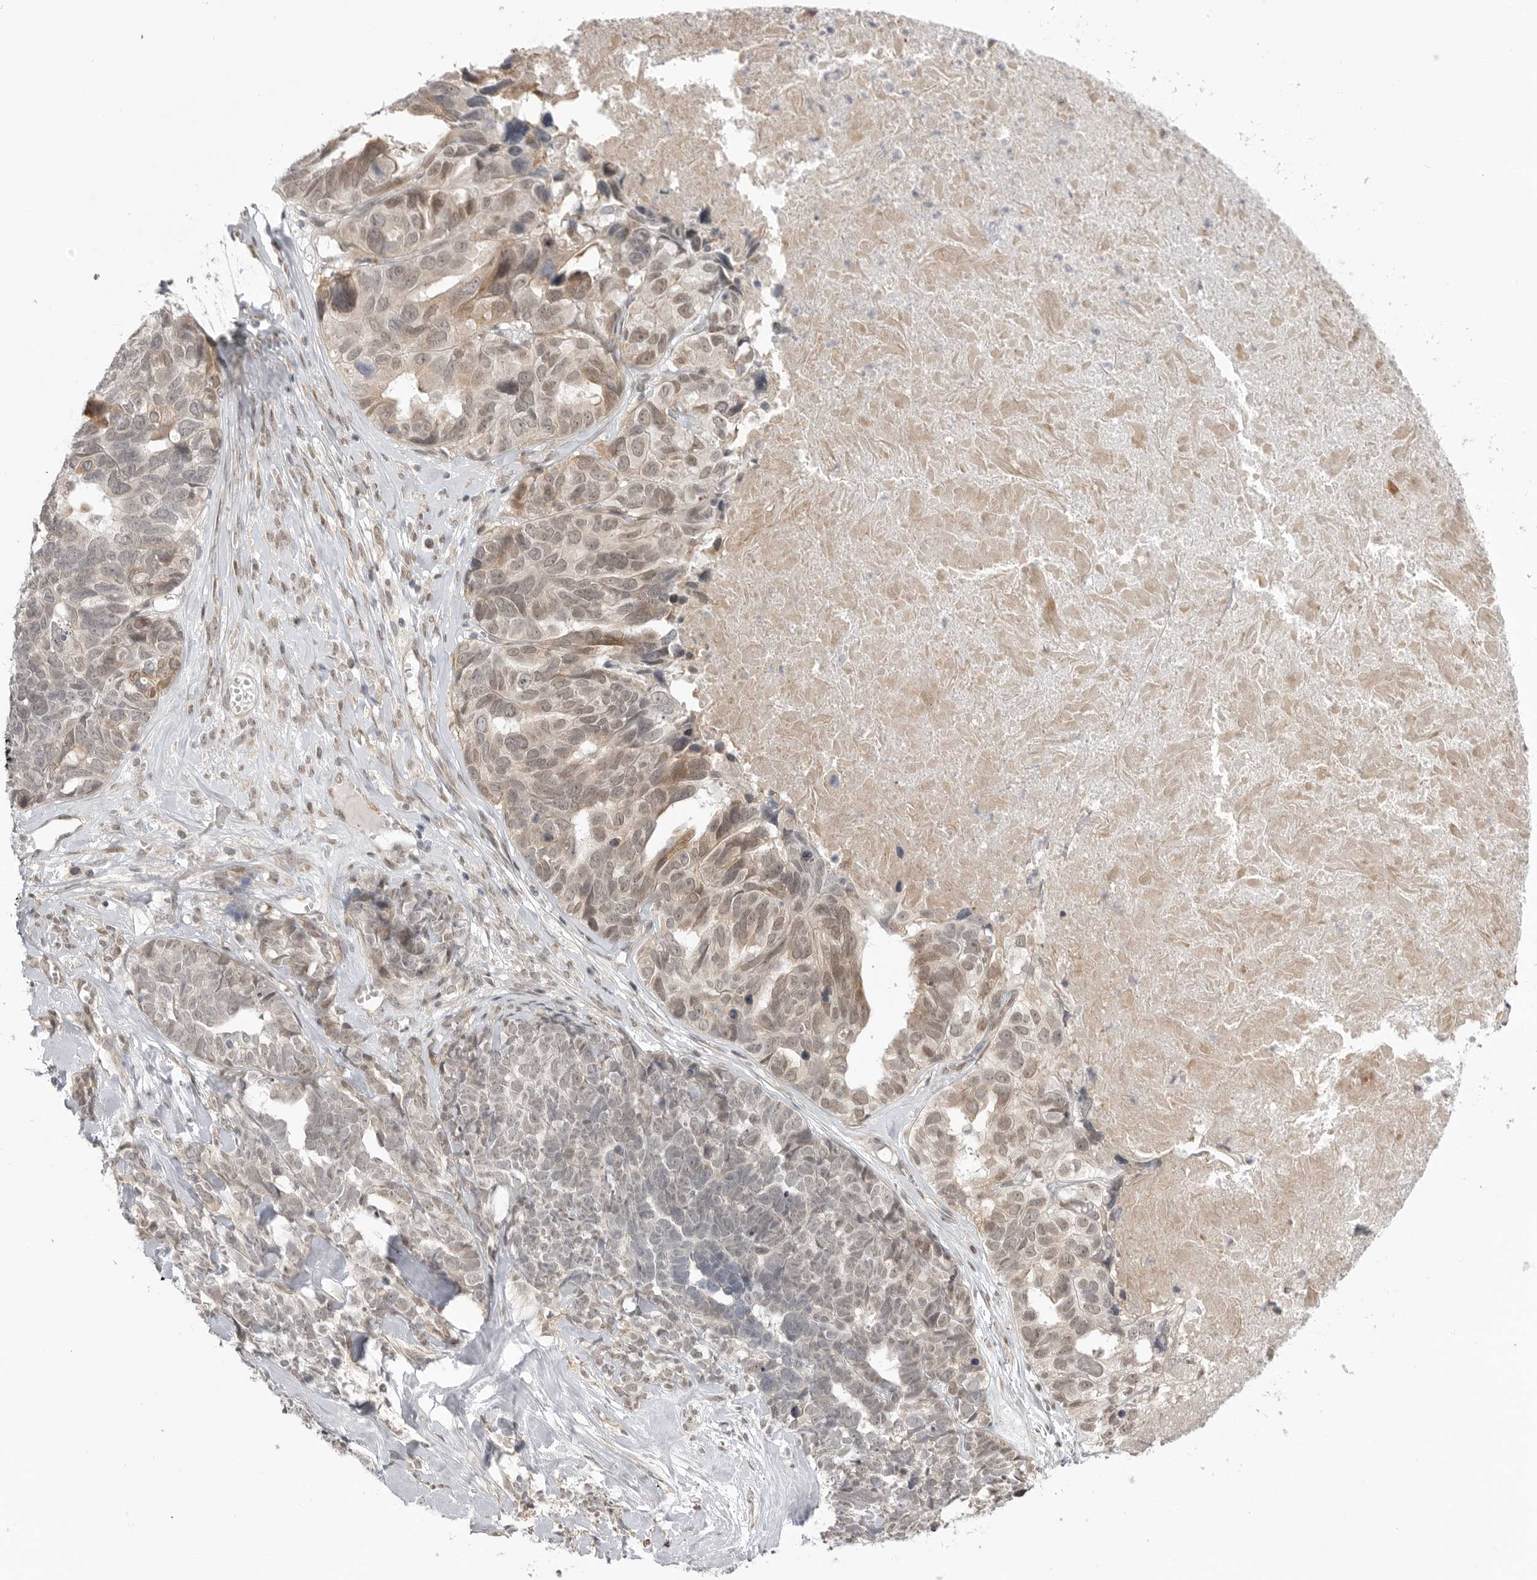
{"staining": {"intensity": "weak", "quantity": ">75%", "location": "cytoplasmic/membranous,nuclear"}, "tissue": "ovarian cancer", "cell_type": "Tumor cells", "image_type": "cancer", "snomed": [{"axis": "morphology", "description": "Cystadenocarcinoma, serous, NOS"}, {"axis": "topography", "description": "Ovary"}], "caption": "Immunohistochemistry histopathology image of human ovarian cancer (serous cystadenocarcinoma) stained for a protein (brown), which shows low levels of weak cytoplasmic/membranous and nuclear positivity in about >75% of tumor cells.", "gene": "GGT6", "patient": {"sex": "female", "age": 79}}